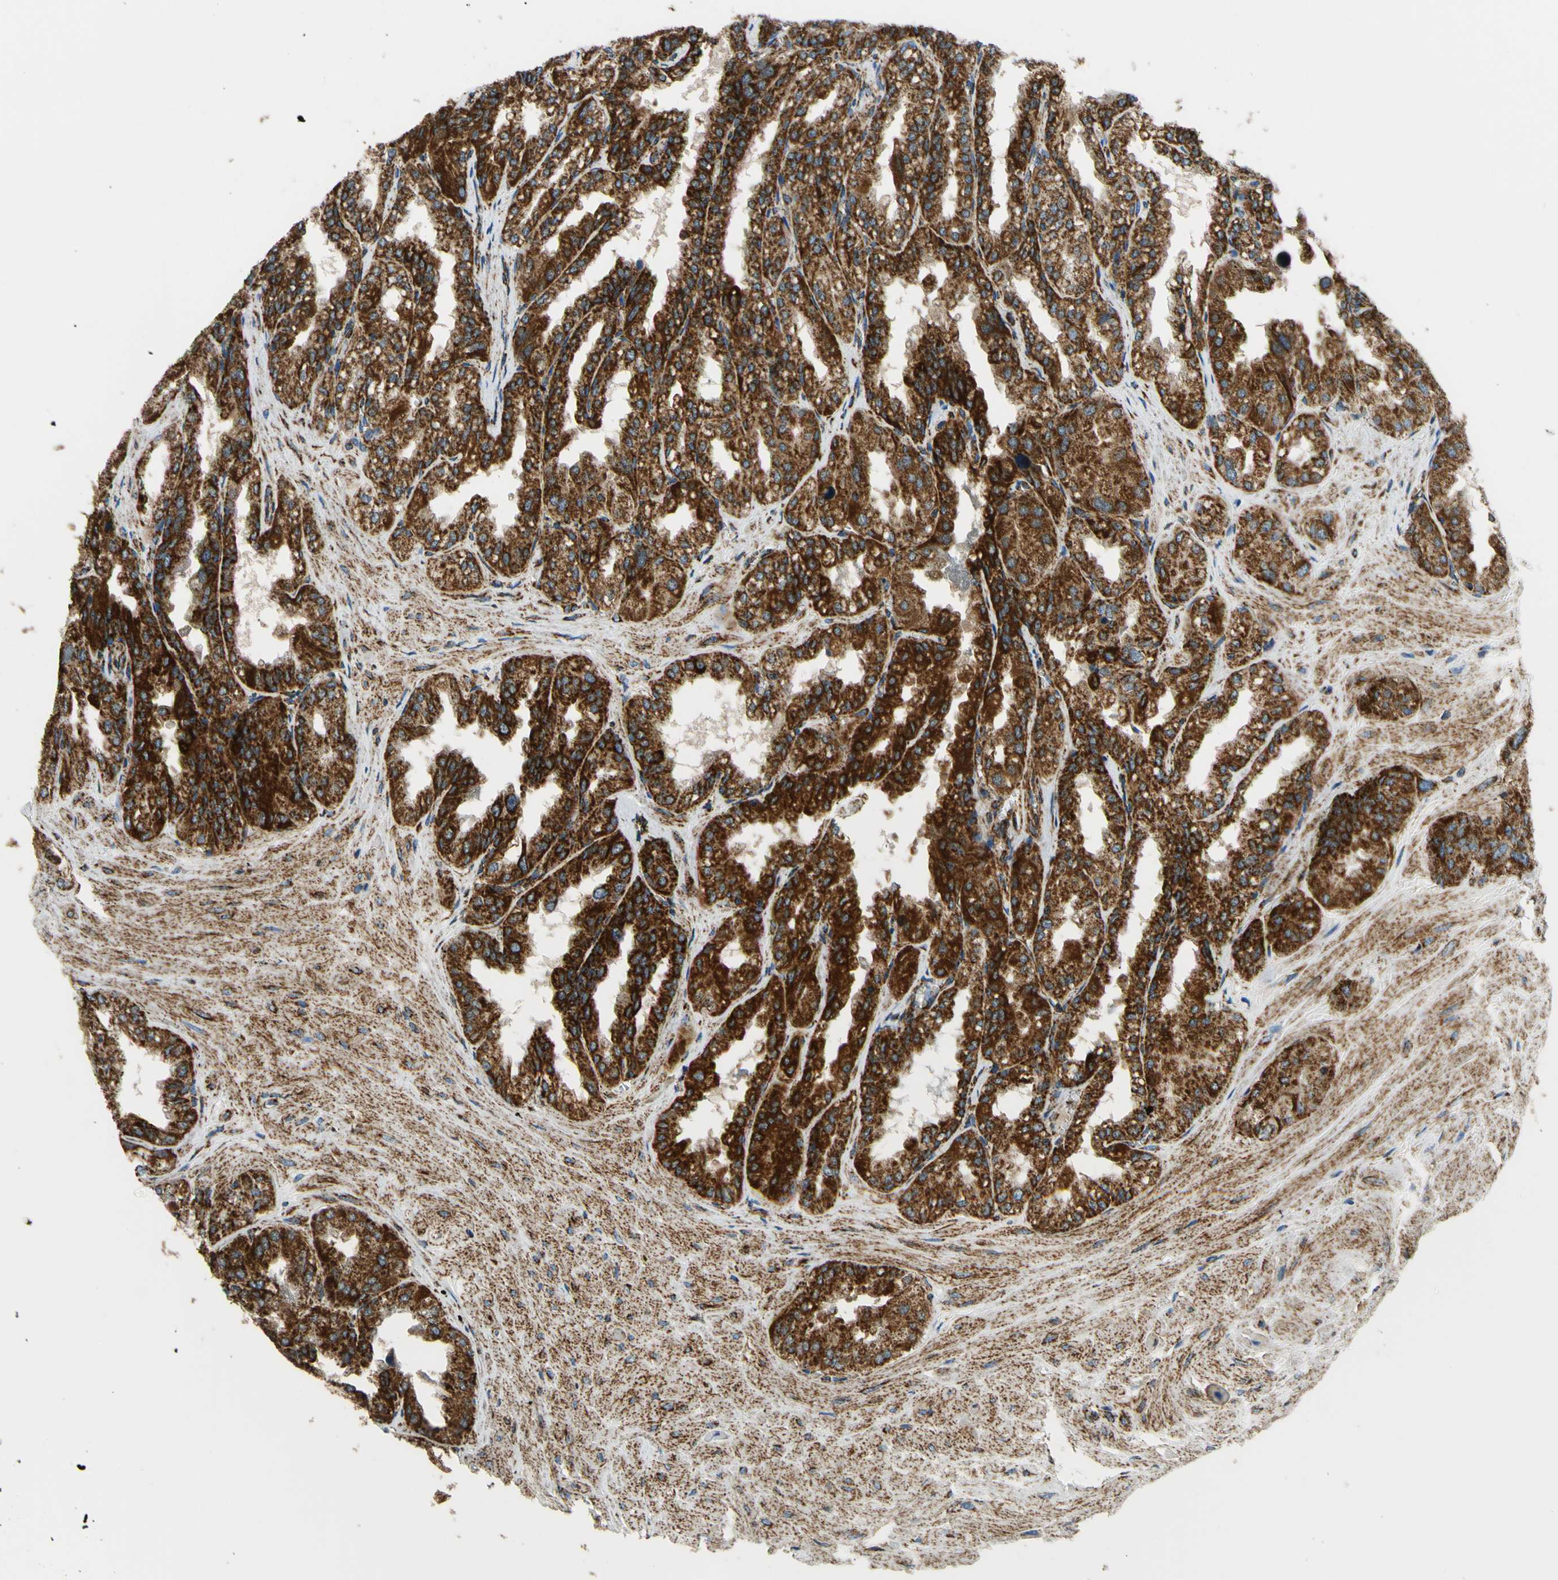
{"staining": {"intensity": "strong", "quantity": ">75%", "location": "cytoplasmic/membranous"}, "tissue": "seminal vesicle", "cell_type": "Glandular cells", "image_type": "normal", "snomed": [{"axis": "morphology", "description": "Normal tissue, NOS"}, {"axis": "topography", "description": "Prostate"}, {"axis": "topography", "description": "Seminal veicle"}], "caption": "Benign seminal vesicle reveals strong cytoplasmic/membranous expression in about >75% of glandular cells, visualized by immunohistochemistry. The staining is performed using DAB (3,3'-diaminobenzidine) brown chromogen to label protein expression. The nuclei are counter-stained blue using hematoxylin.", "gene": "MAVS", "patient": {"sex": "male", "age": 51}}